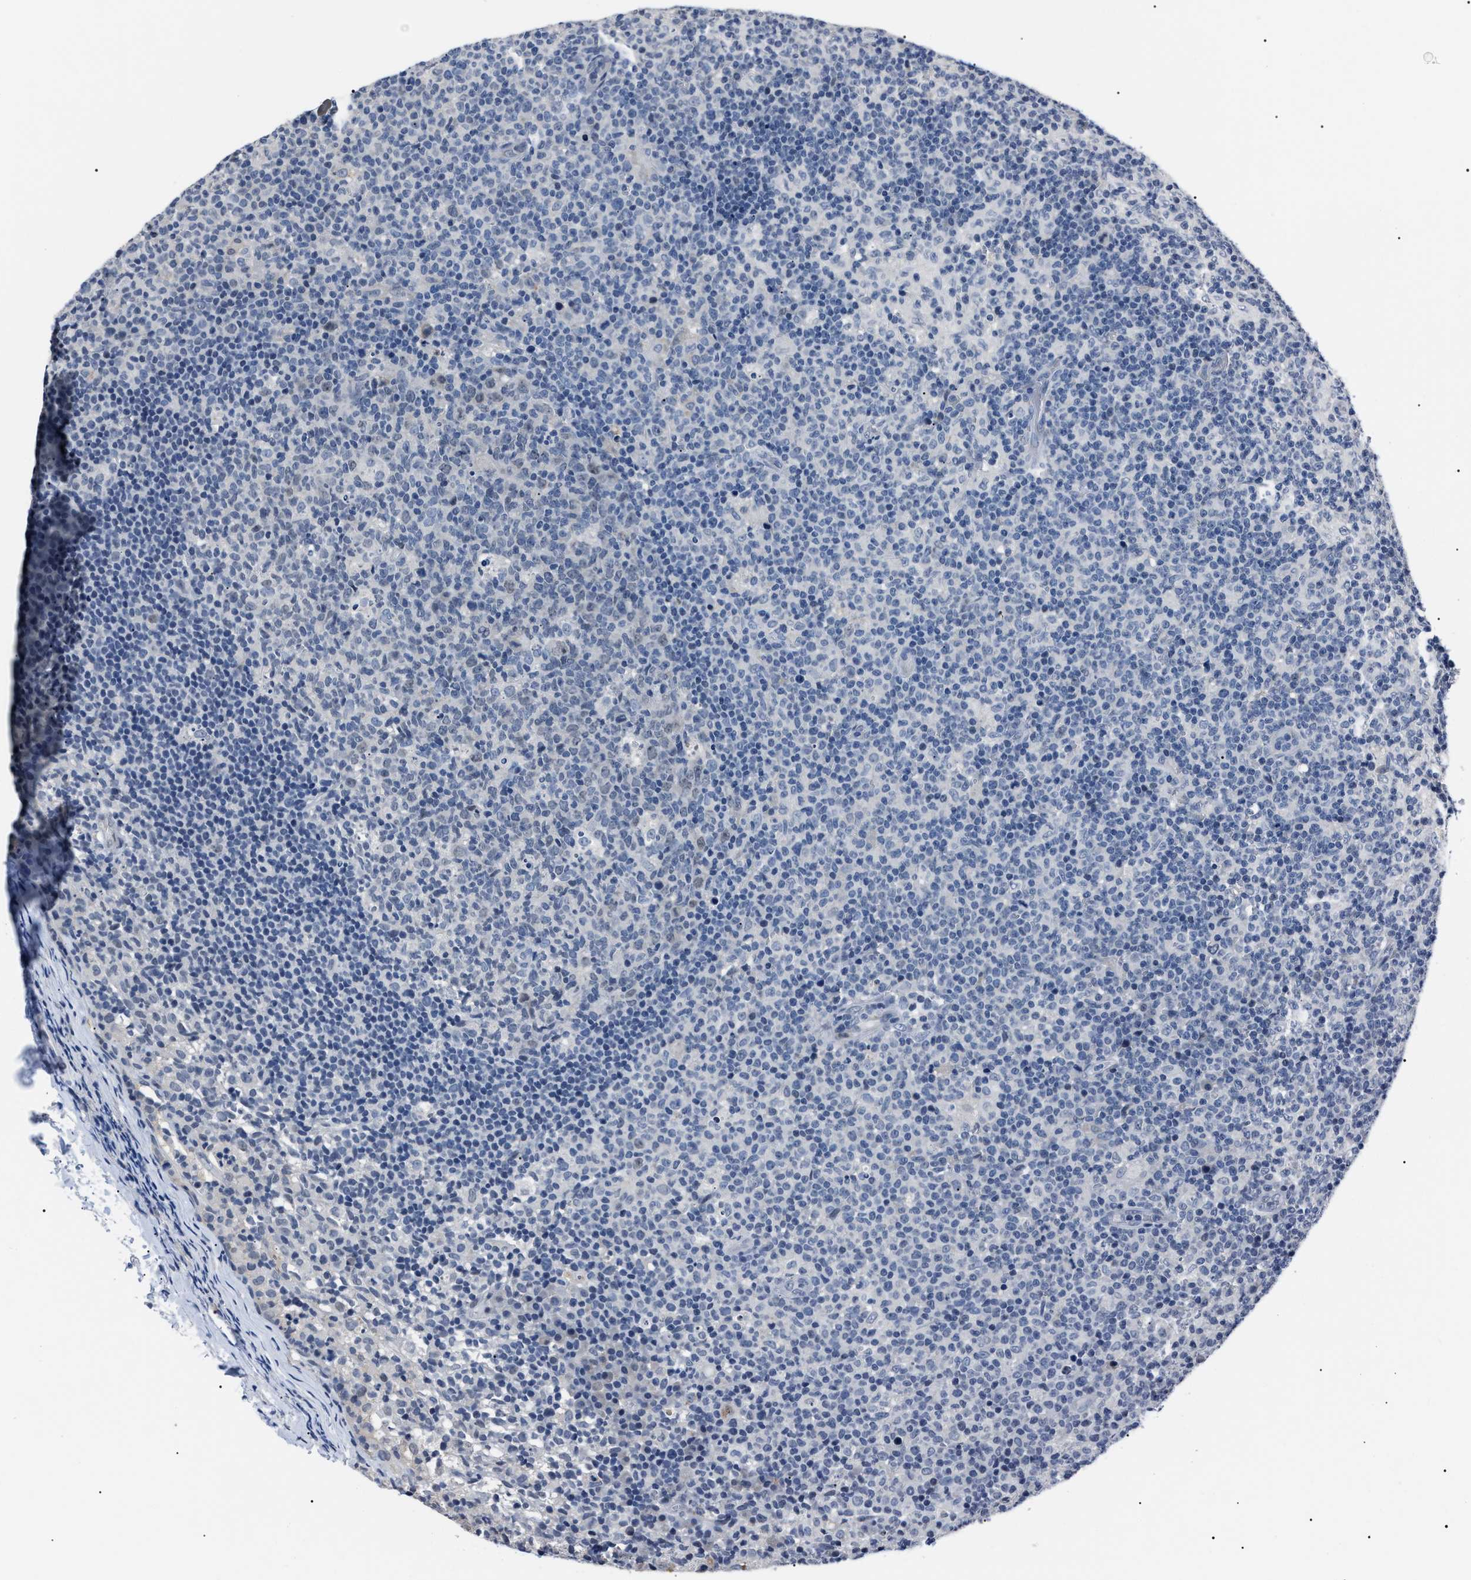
{"staining": {"intensity": "negative", "quantity": "none", "location": "none"}, "tissue": "lymph node", "cell_type": "Germinal center cells", "image_type": "normal", "snomed": [{"axis": "morphology", "description": "Normal tissue, NOS"}, {"axis": "morphology", "description": "Inflammation, NOS"}, {"axis": "topography", "description": "Lymph node"}], "caption": "Germinal center cells are negative for brown protein staining in unremarkable lymph node. (Immunohistochemistry, brightfield microscopy, high magnification).", "gene": "LRWD1", "patient": {"sex": "male", "age": 55}}